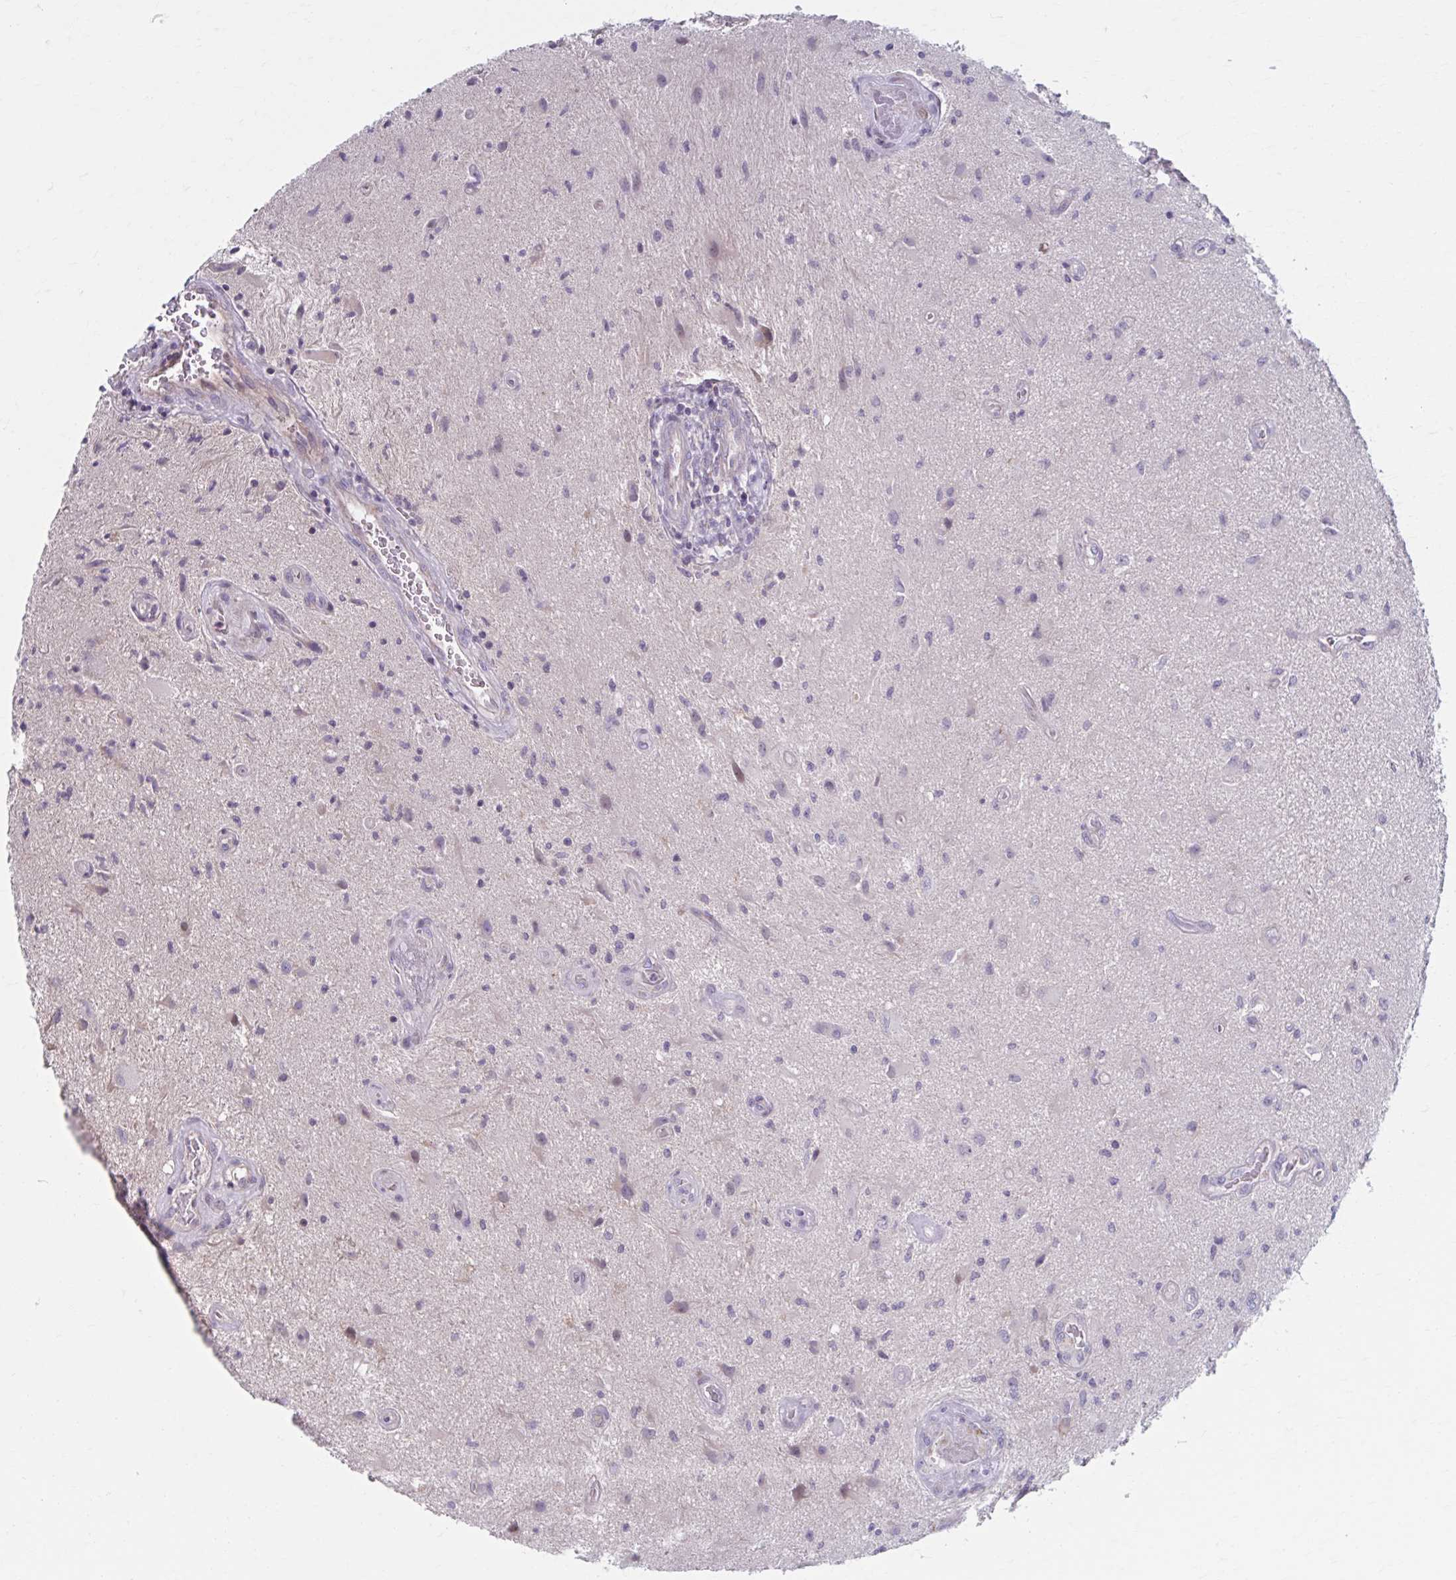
{"staining": {"intensity": "negative", "quantity": "none", "location": "none"}, "tissue": "glioma", "cell_type": "Tumor cells", "image_type": "cancer", "snomed": [{"axis": "morphology", "description": "Glioma, malignant, High grade"}, {"axis": "topography", "description": "Brain"}], "caption": "IHC histopathology image of neoplastic tissue: malignant glioma (high-grade) stained with DAB displays no significant protein expression in tumor cells.", "gene": "CHST3", "patient": {"sex": "male", "age": 67}}